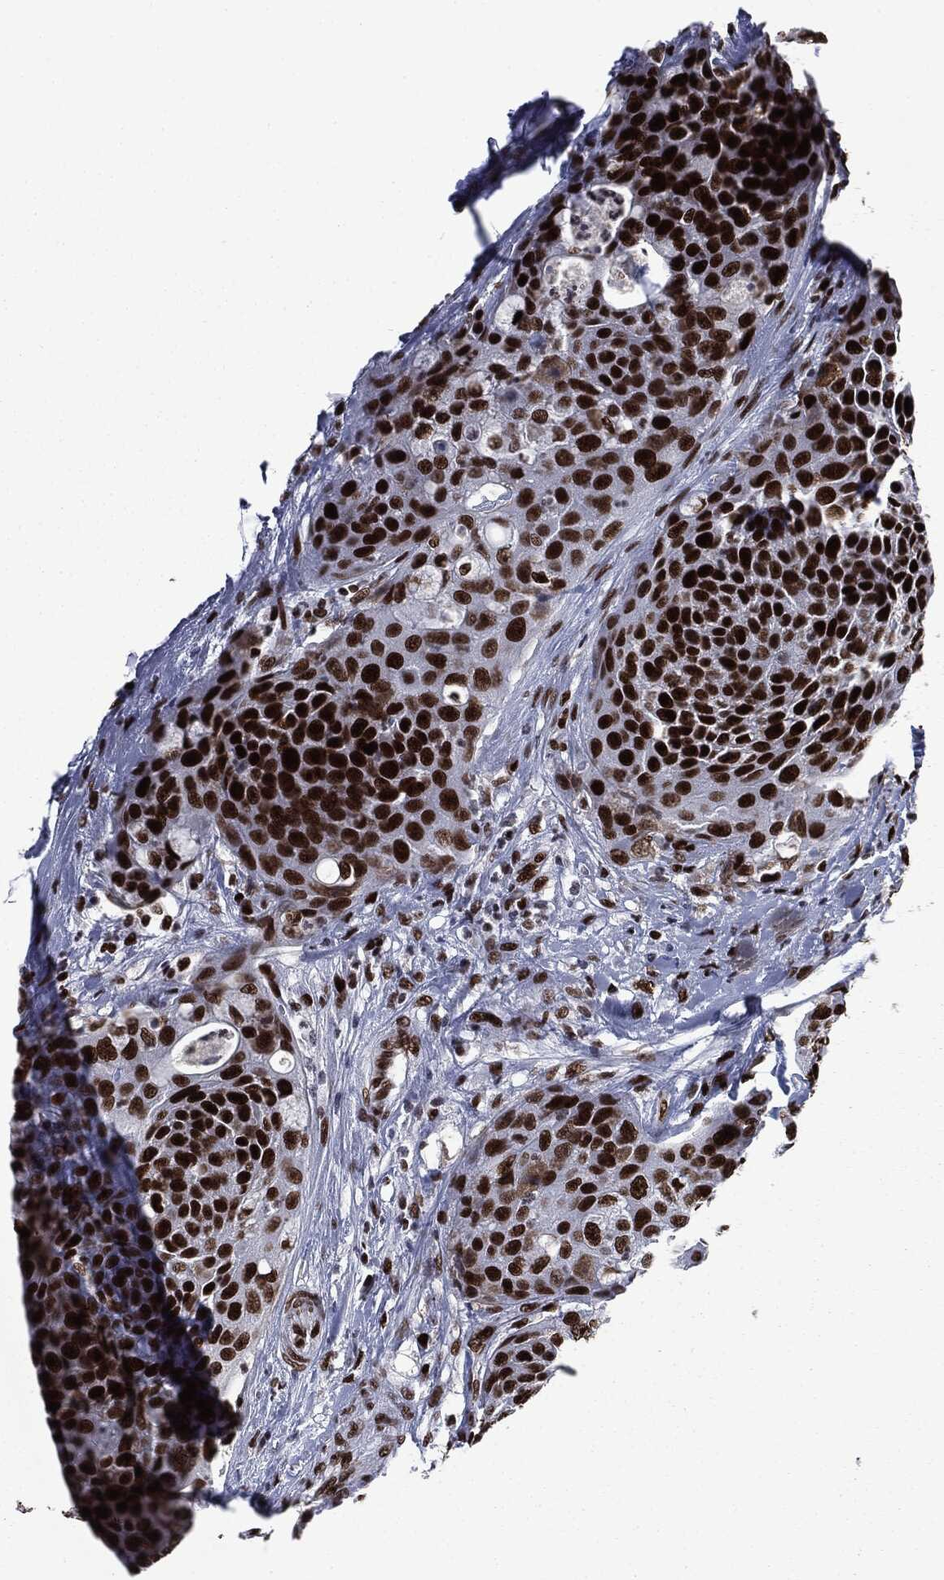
{"staining": {"intensity": "strong", "quantity": ">75%", "location": "nuclear"}, "tissue": "urothelial cancer", "cell_type": "Tumor cells", "image_type": "cancer", "snomed": [{"axis": "morphology", "description": "Urothelial carcinoma, High grade"}, {"axis": "topography", "description": "Urinary bladder"}], "caption": "Immunohistochemistry histopathology image of human urothelial cancer stained for a protein (brown), which demonstrates high levels of strong nuclear staining in about >75% of tumor cells.", "gene": "MSH2", "patient": {"sex": "female", "age": 63}}